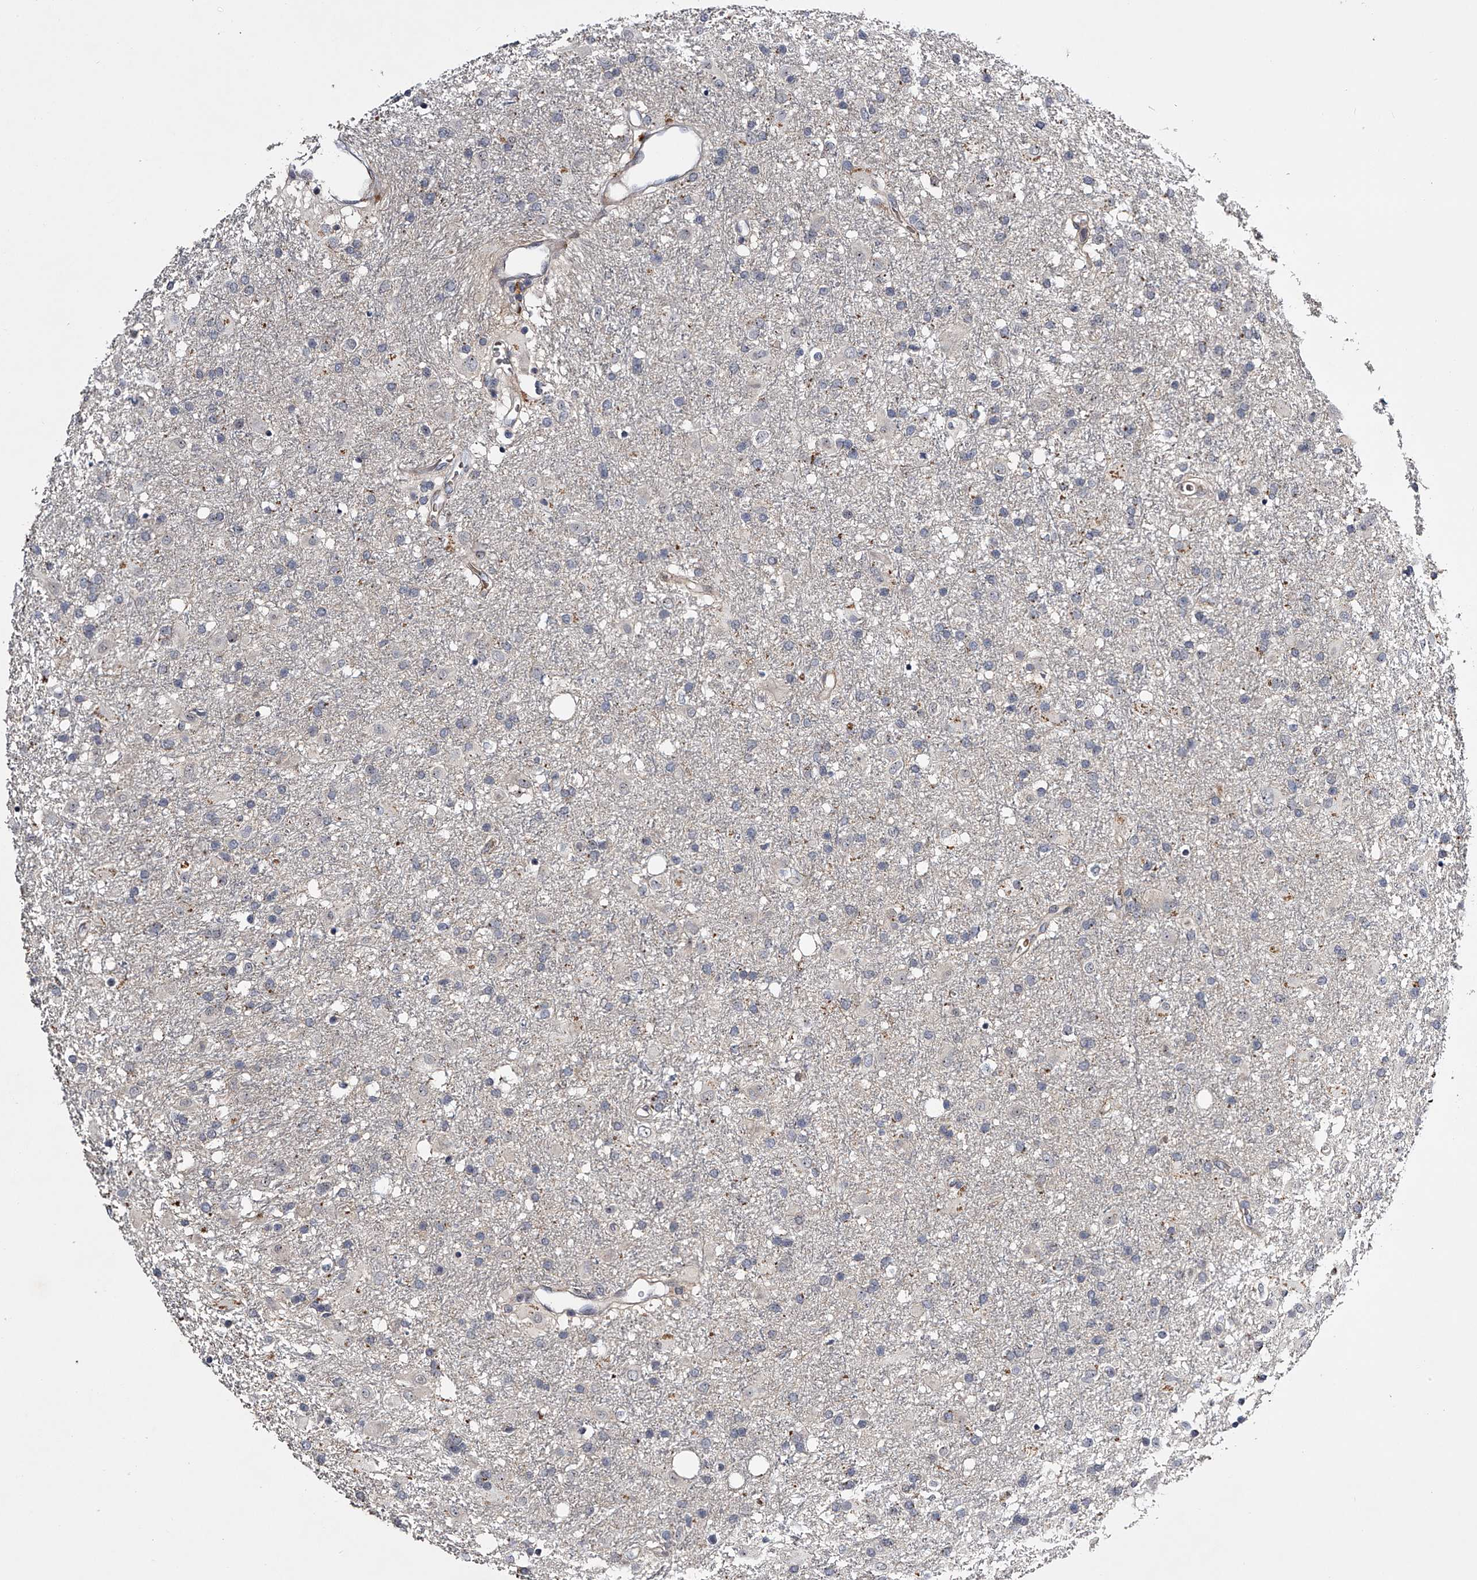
{"staining": {"intensity": "negative", "quantity": "none", "location": "none"}, "tissue": "glioma", "cell_type": "Tumor cells", "image_type": "cancer", "snomed": [{"axis": "morphology", "description": "Glioma, malignant, Low grade"}, {"axis": "topography", "description": "Brain"}], "caption": "Tumor cells show no significant staining in glioma. (Stains: DAB IHC with hematoxylin counter stain, Microscopy: brightfield microscopy at high magnification).", "gene": "MDN1", "patient": {"sex": "male", "age": 65}}